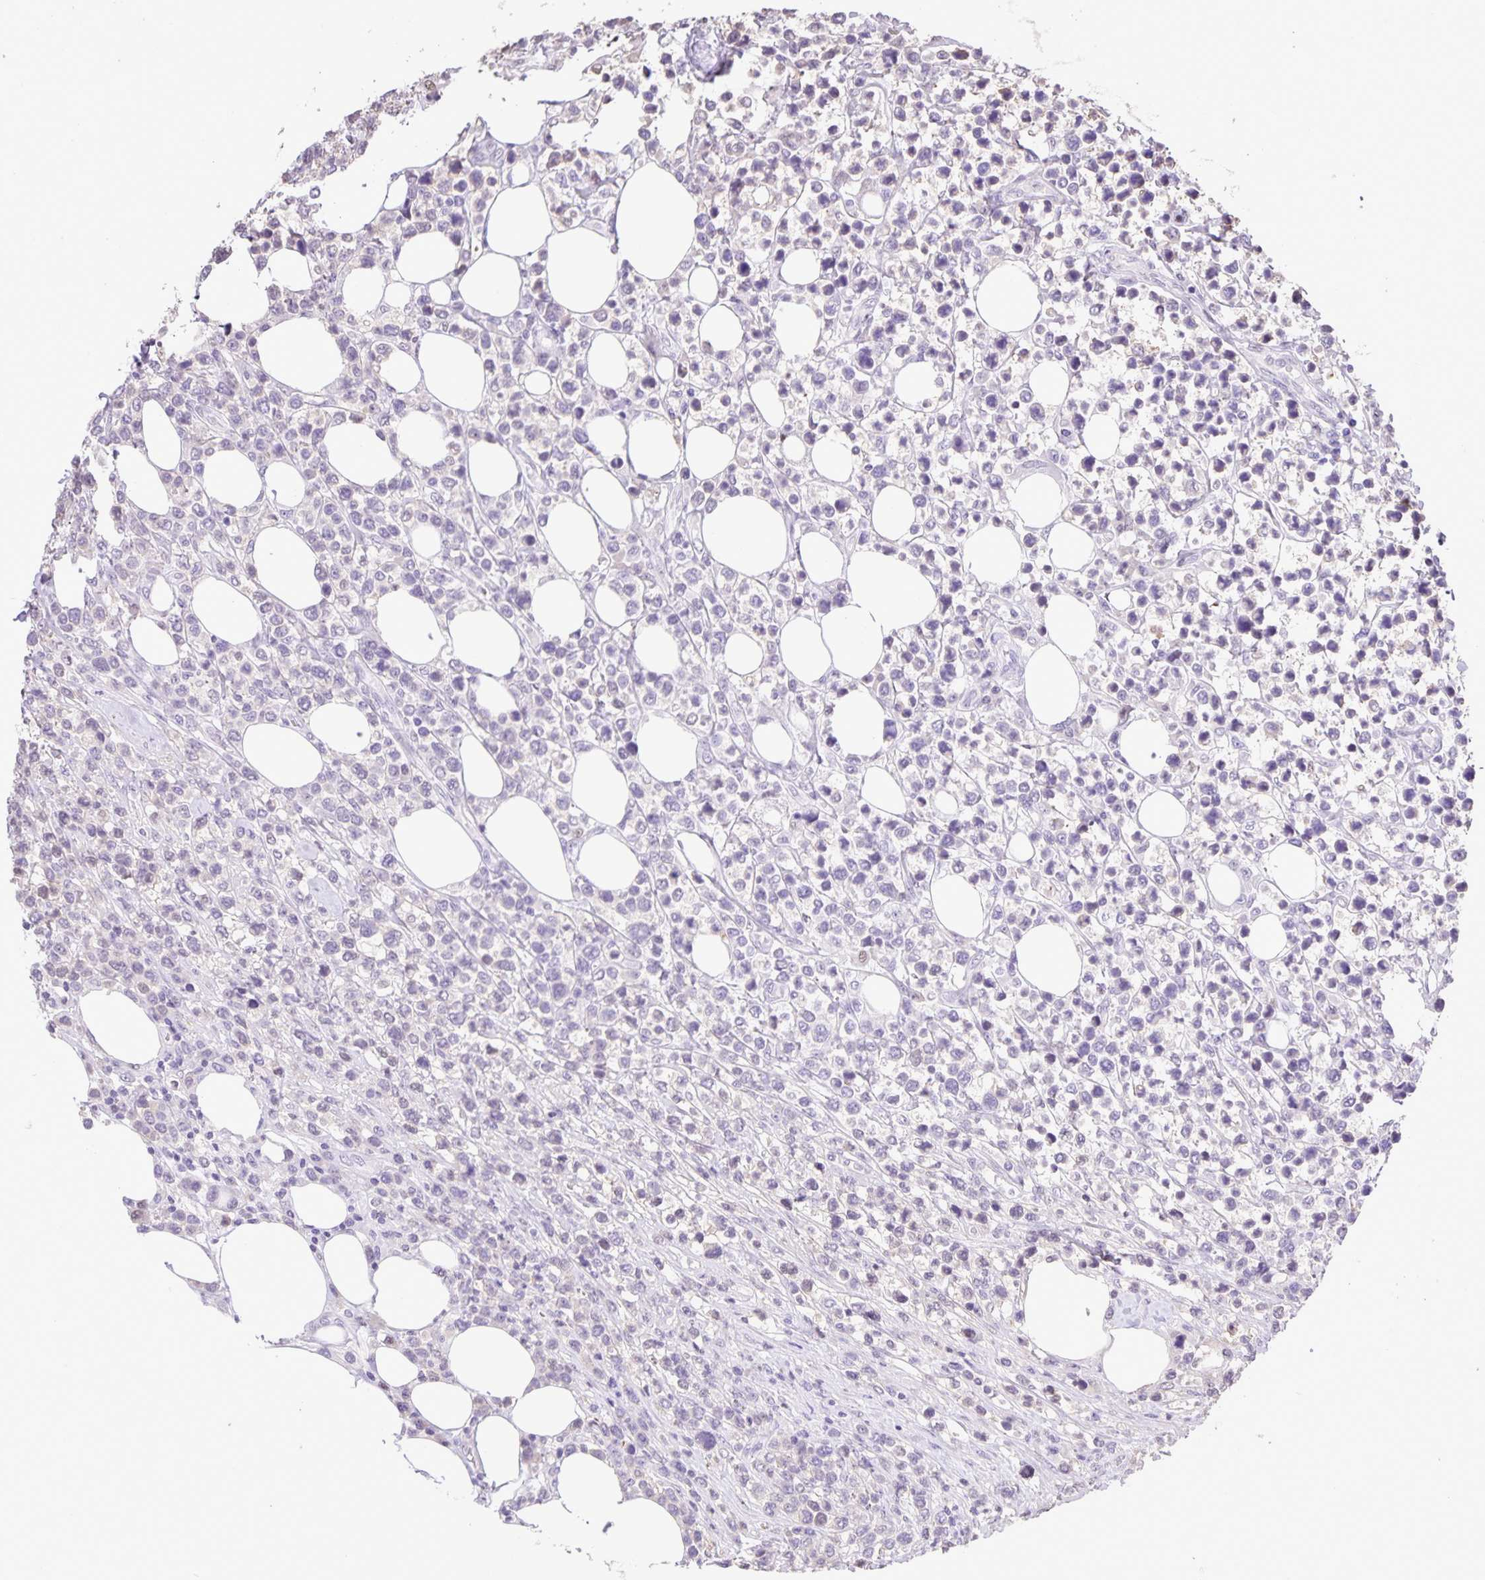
{"staining": {"intensity": "negative", "quantity": "none", "location": "none"}, "tissue": "lymphoma", "cell_type": "Tumor cells", "image_type": "cancer", "snomed": [{"axis": "morphology", "description": "Malignant lymphoma, non-Hodgkin's type, High grade"}, {"axis": "topography", "description": "Soft tissue"}], "caption": "Immunohistochemical staining of human malignant lymphoma, non-Hodgkin's type (high-grade) reveals no significant staining in tumor cells.", "gene": "ONECUT2", "patient": {"sex": "female", "age": 56}}